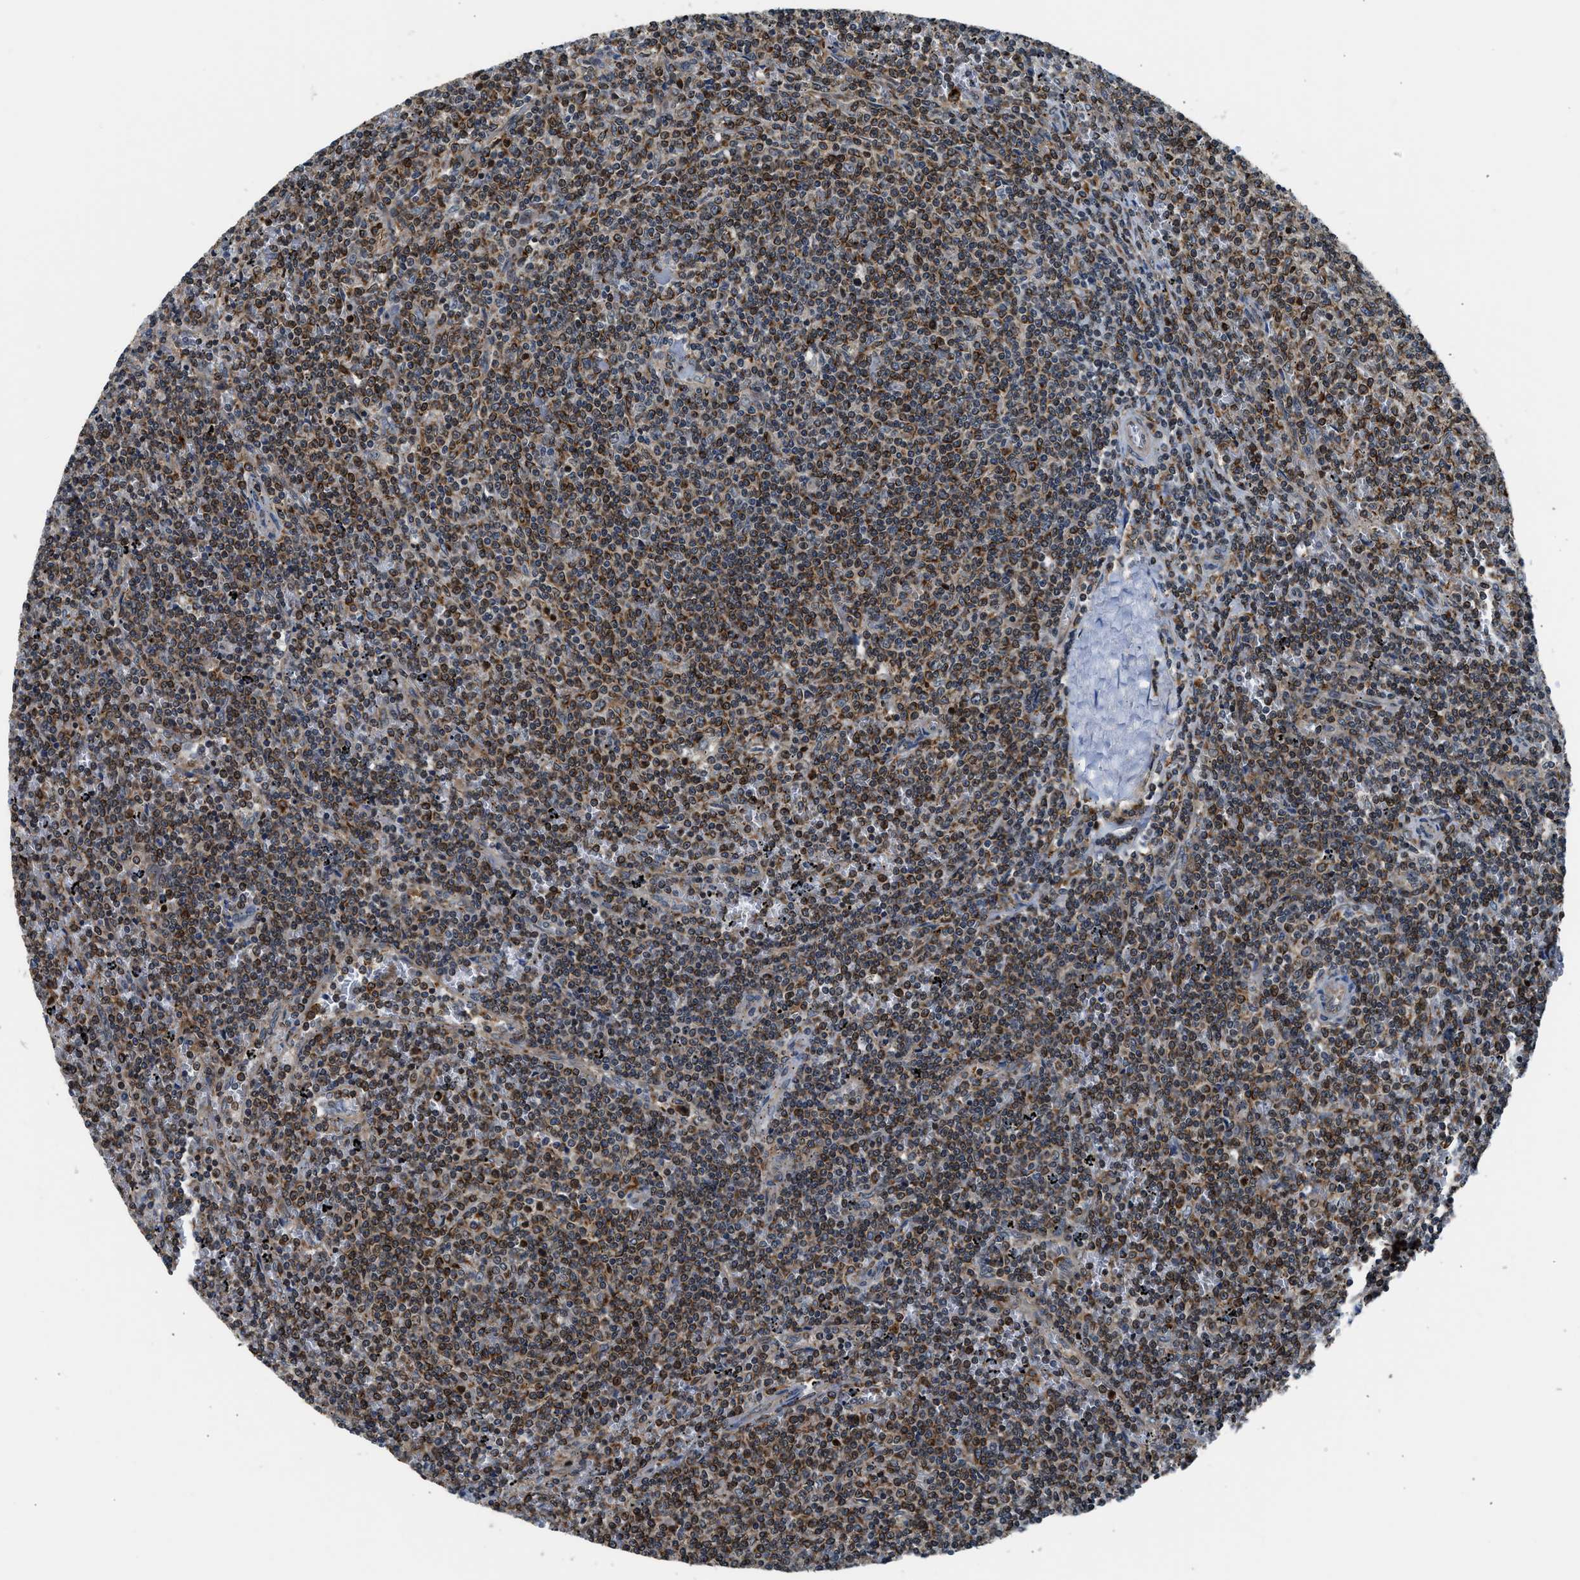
{"staining": {"intensity": "moderate", "quantity": "<25%", "location": "cytoplasmic/membranous"}, "tissue": "lymphoma", "cell_type": "Tumor cells", "image_type": "cancer", "snomed": [{"axis": "morphology", "description": "Malignant lymphoma, non-Hodgkin's type, Low grade"}, {"axis": "topography", "description": "Spleen"}], "caption": "Tumor cells reveal low levels of moderate cytoplasmic/membranous expression in about <25% of cells in human lymphoma. (Brightfield microscopy of DAB IHC at high magnification).", "gene": "RETREG3", "patient": {"sex": "female", "age": 50}}